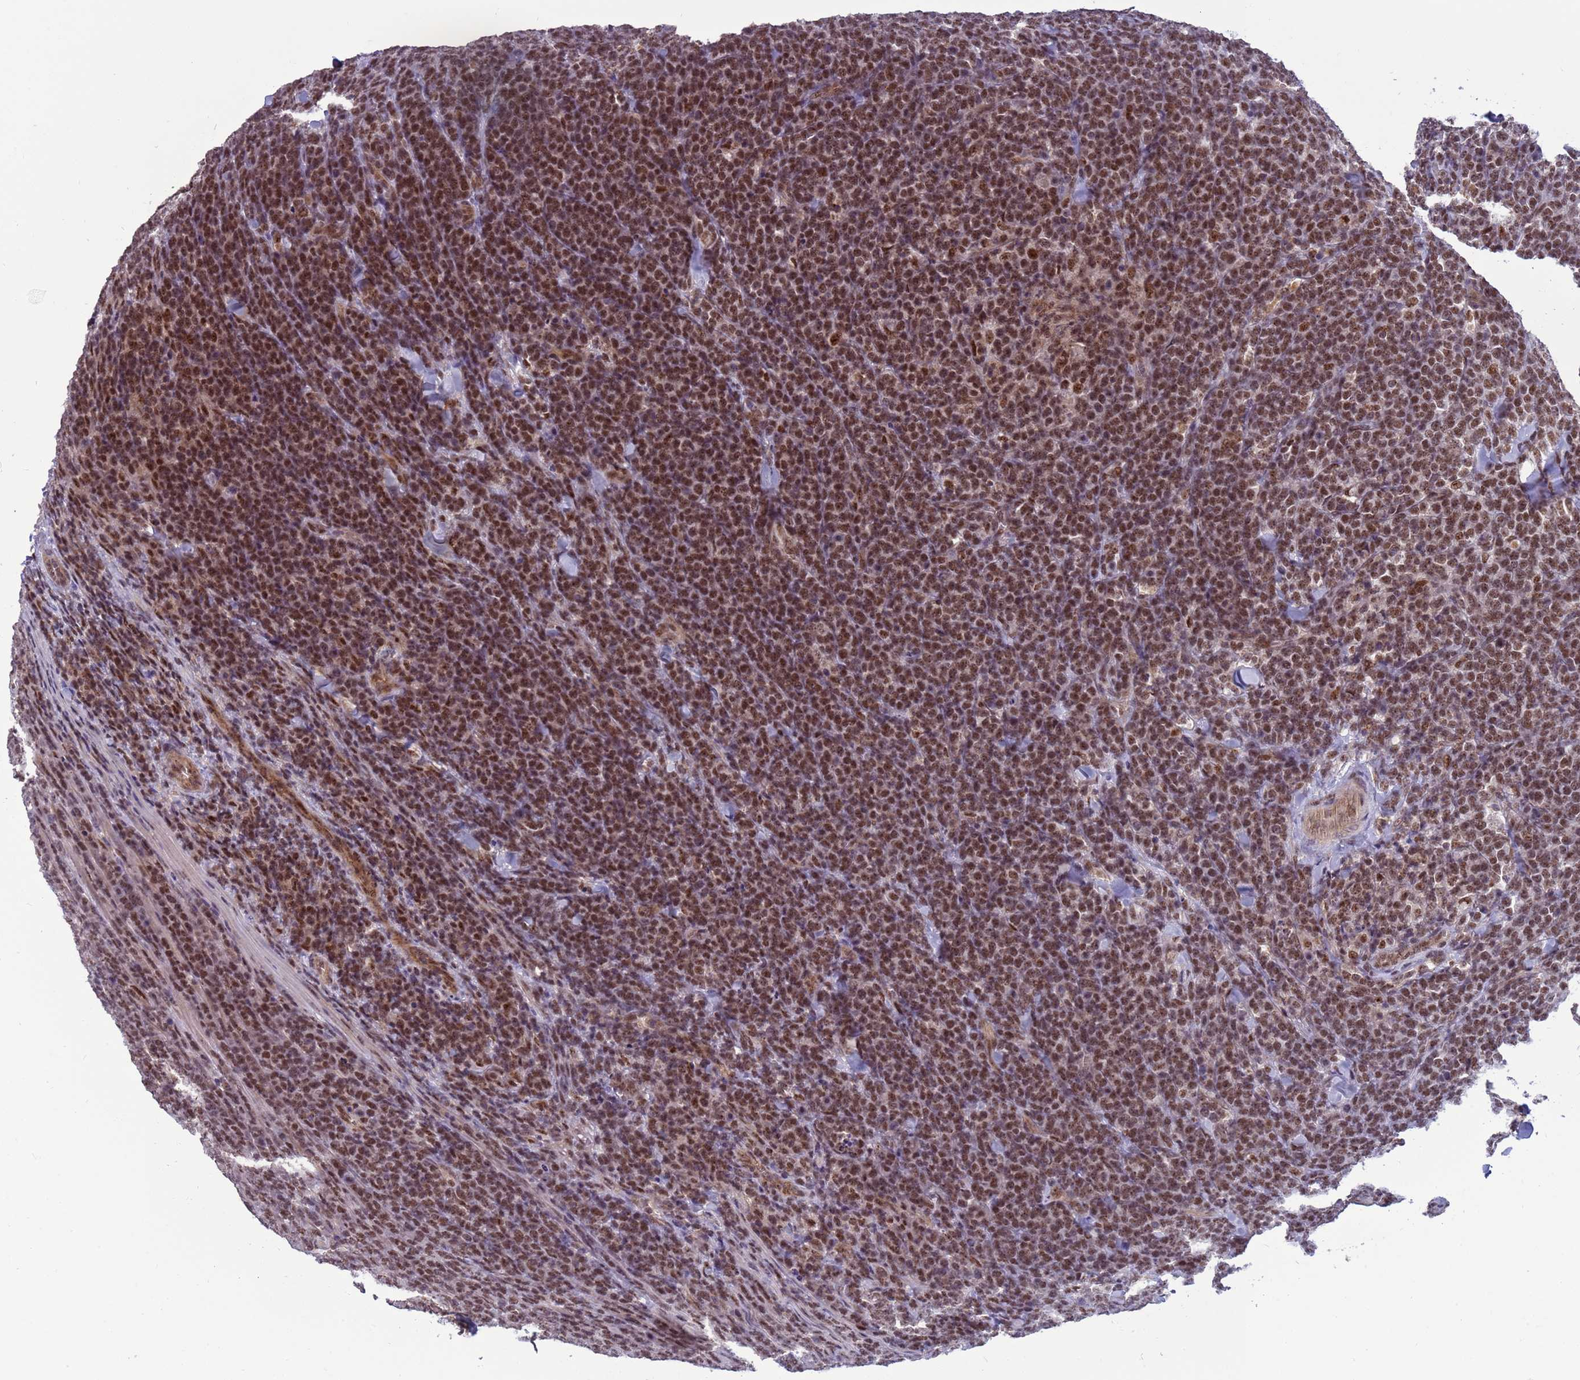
{"staining": {"intensity": "moderate", "quantity": ">75%", "location": "nuclear"}, "tissue": "lymphoma", "cell_type": "Tumor cells", "image_type": "cancer", "snomed": [{"axis": "morphology", "description": "Malignant lymphoma, non-Hodgkin's type, High grade"}, {"axis": "topography", "description": "Small intestine"}], "caption": "Malignant lymphoma, non-Hodgkin's type (high-grade) was stained to show a protein in brown. There is medium levels of moderate nuclear staining in about >75% of tumor cells.", "gene": "NSL1", "patient": {"sex": "male", "age": 8}}